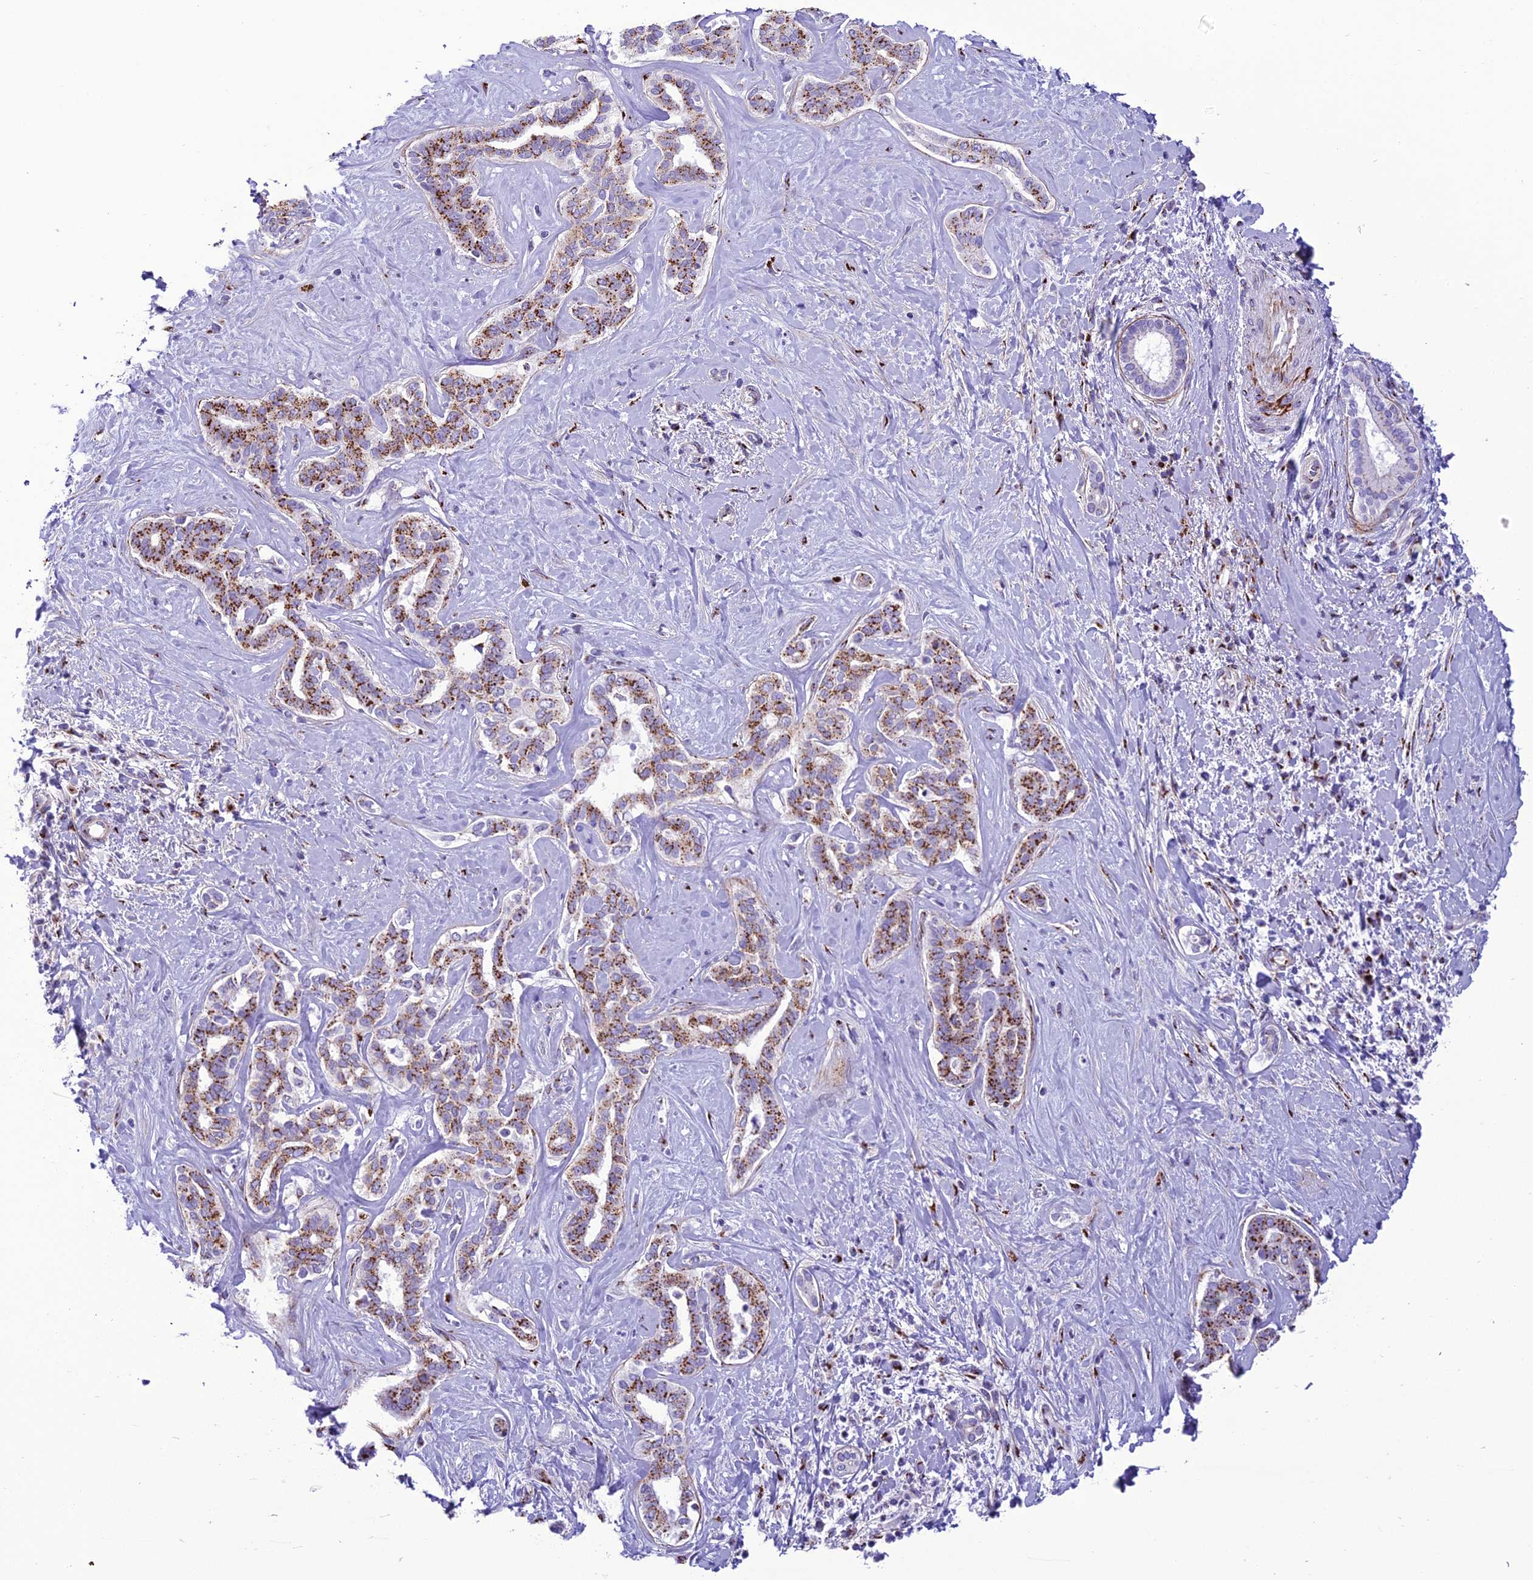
{"staining": {"intensity": "moderate", "quantity": ">75%", "location": "cytoplasmic/membranous"}, "tissue": "liver cancer", "cell_type": "Tumor cells", "image_type": "cancer", "snomed": [{"axis": "morphology", "description": "Cholangiocarcinoma"}, {"axis": "topography", "description": "Liver"}], "caption": "IHC (DAB) staining of cholangiocarcinoma (liver) shows moderate cytoplasmic/membranous protein positivity in approximately >75% of tumor cells.", "gene": "GOLM2", "patient": {"sex": "female", "age": 77}}